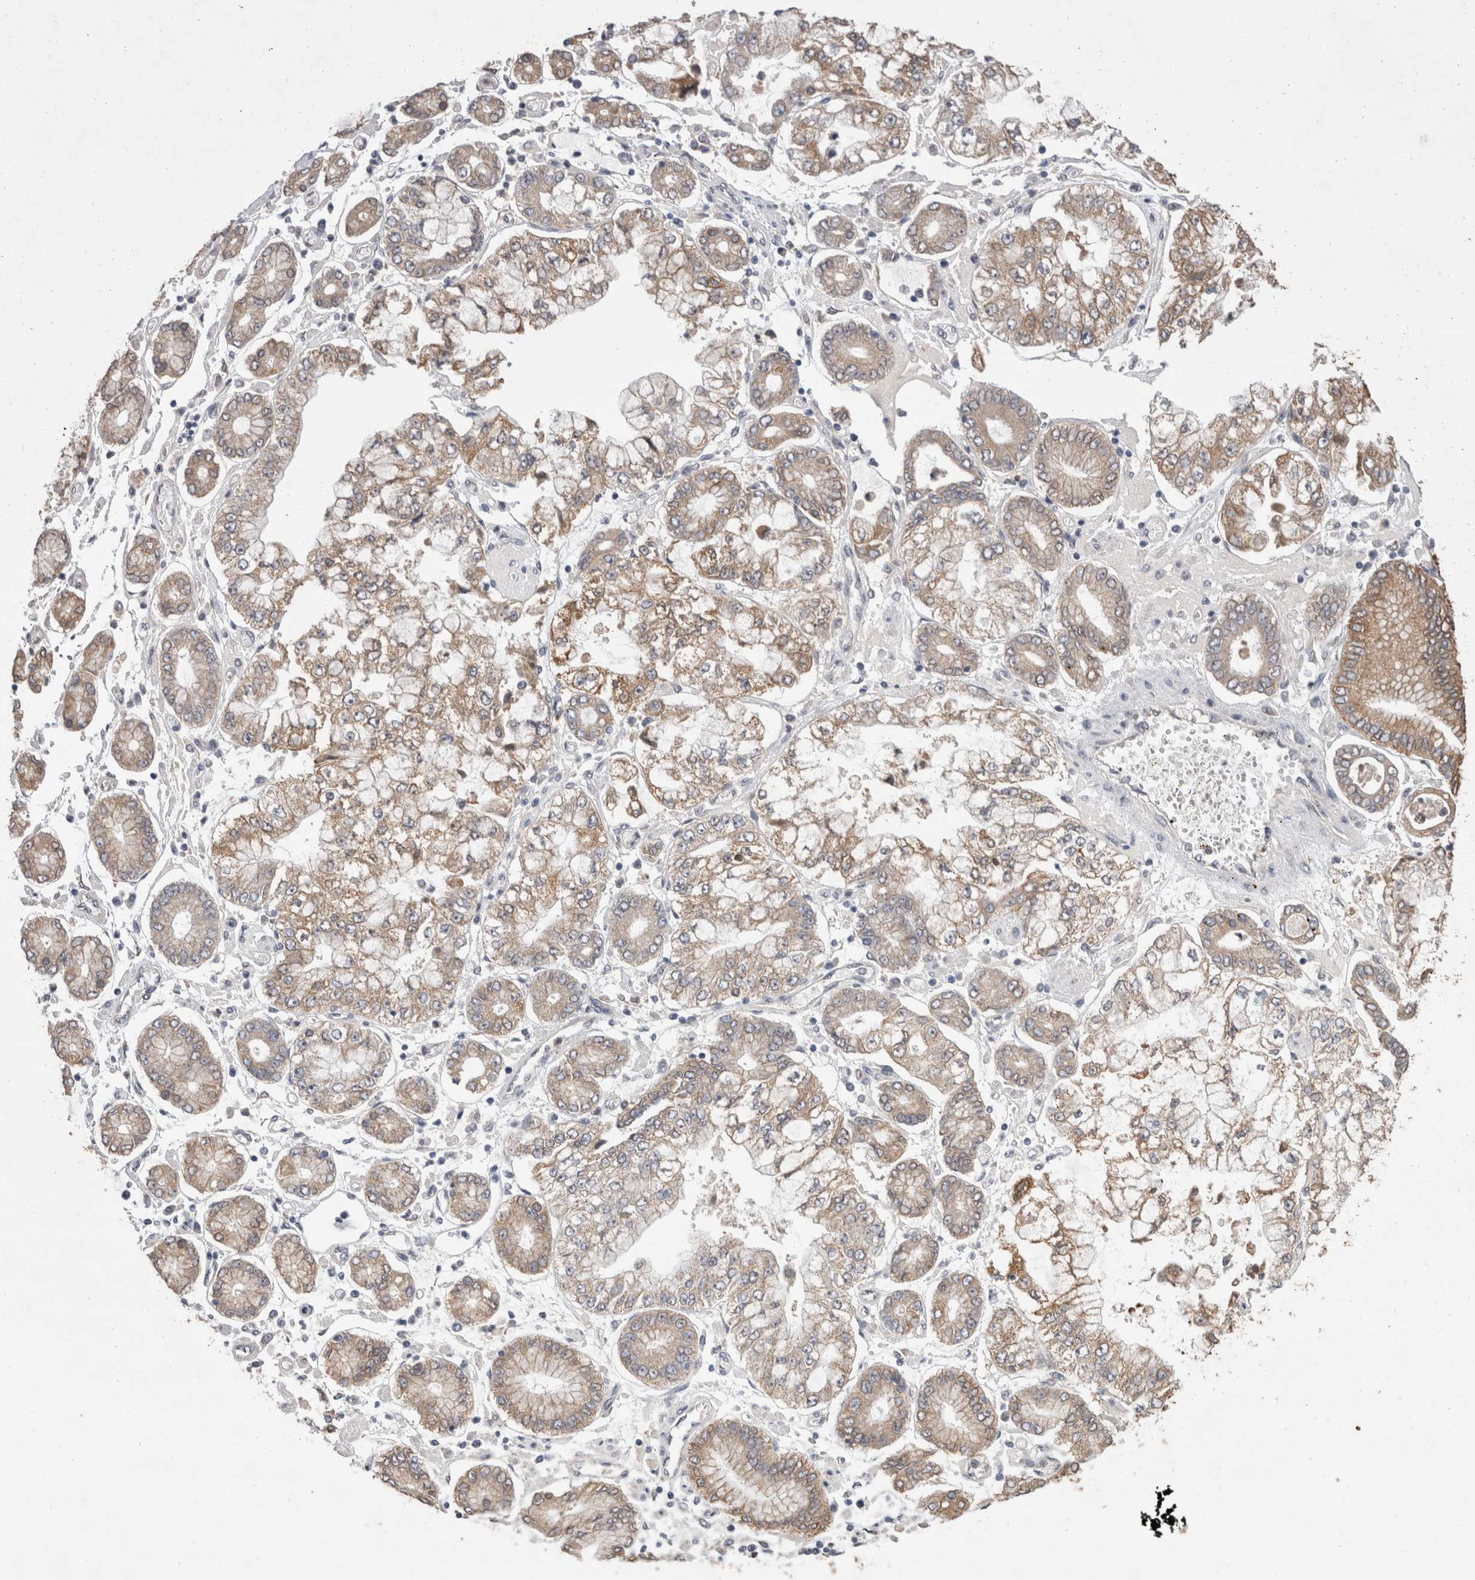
{"staining": {"intensity": "moderate", "quantity": ">75%", "location": "cytoplasmic/membranous"}, "tissue": "stomach cancer", "cell_type": "Tumor cells", "image_type": "cancer", "snomed": [{"axis": "morphology", "description": "Adenocarcinoma, NOS"}, {"axis": "topography", "description": "Stomach"}], "caption": "Protein analysis of stomach cancer (adenocarcinoma) tissue shows moderate cytoplasmic/membranous positivity in about >75% of tumor cells.", "gene": "FHOD3", "patient": {"sex": "male", "age": 76}}